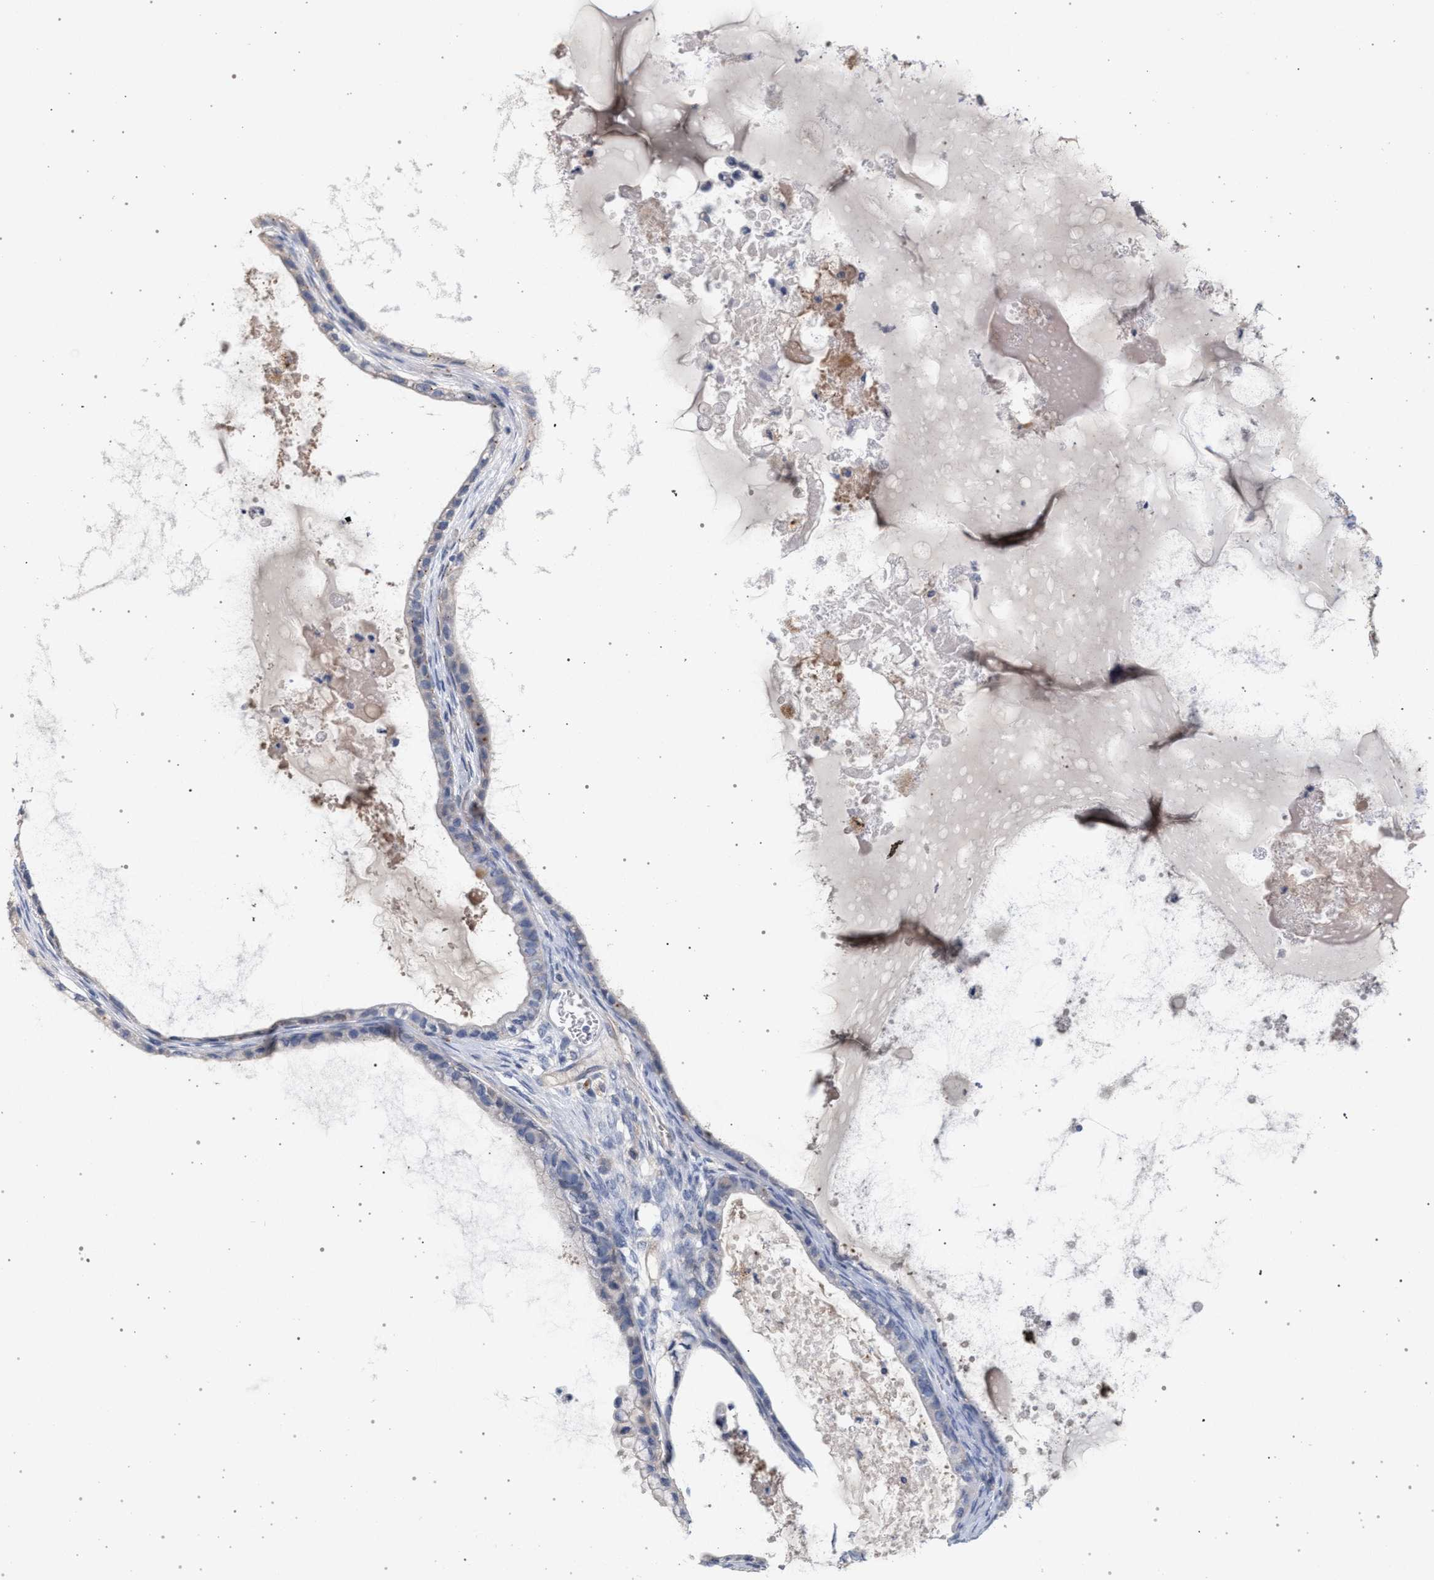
{"staining": {"intensity": "moderate", "quantity": "<25%", "location": "cytoplasmic/membranous"}, "tissue": "ovarian cancer", "cell_type": "Tumor cells", "image_type": "cancer", "snomed": [{"axis": "morphology", "description": "Cystadenocarcinoma, mucinous, NOS"}, {"axis": "topography", "description": "Ovary"}], "caption": "Approximately <25% of tumor cells in ovarian cancer (mucinous cystadenocarcinoma) exhibit moderate cytoplasmic/membranous protein positivity as visualized by brown immunohistochemical staining.", "gene": "MAMDC2", "patient": {"sex": "female", "age": 80}}